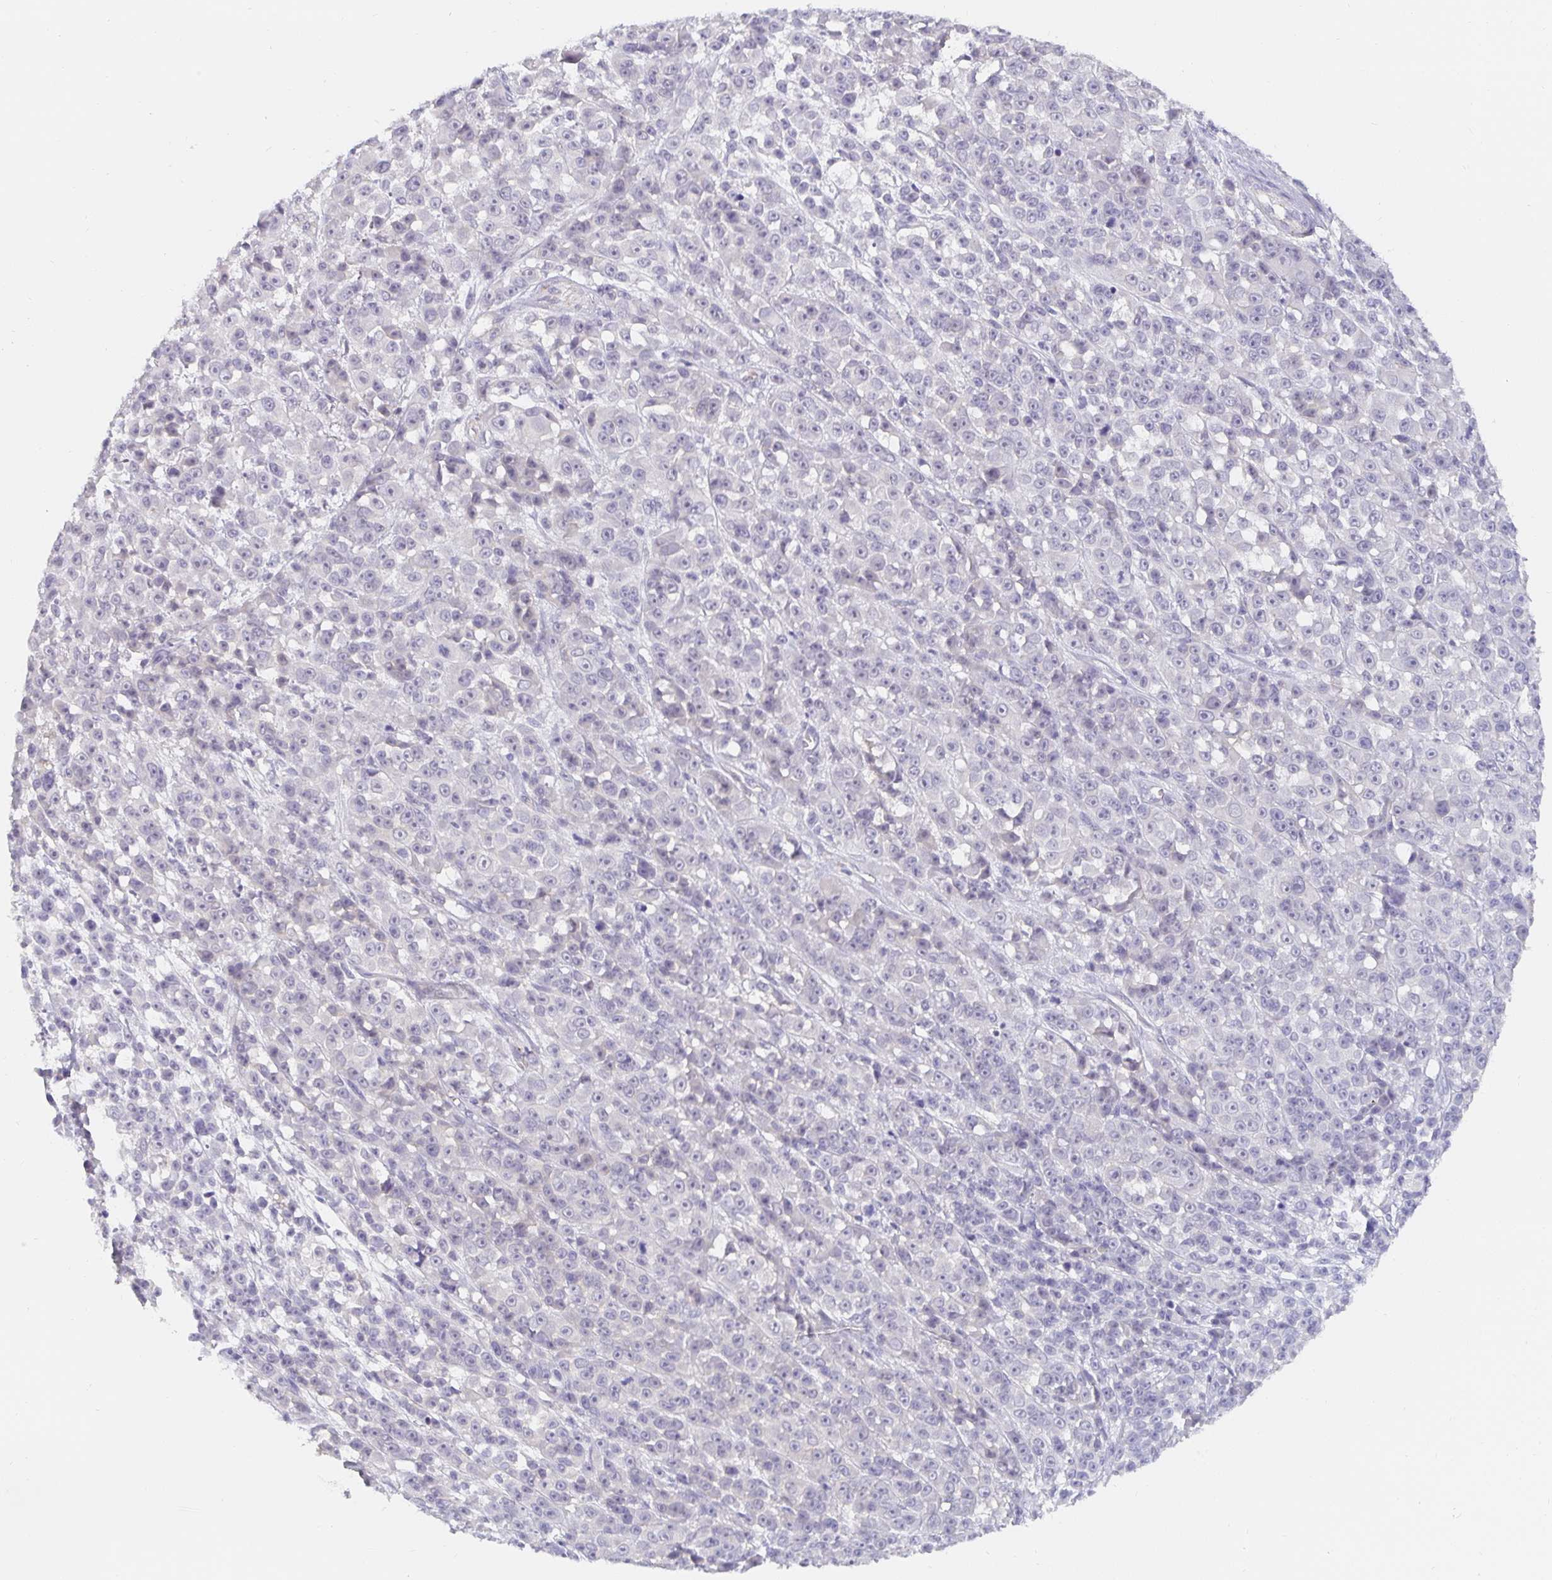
{"staining": {"intensity": "negative", "quantity": "none", "location": "none"}, "tissue": "melanoma", "cell_type": "Tumor cells", "image_type": "cancer", "snomed": [{"axis": "morphology", "description": "Malignant melanoma, NOS"}, {"axis": "topography", "description": "Skin"}, {"axis": "topography", "description": "Skin of back"}], "caption": "Tumor cells are negative for brown protein staining in melanoma. (DAB immunohistochemistry, high magnification).", "gene": "PDX1", "patient": {"sex": "male", "age": 91}}